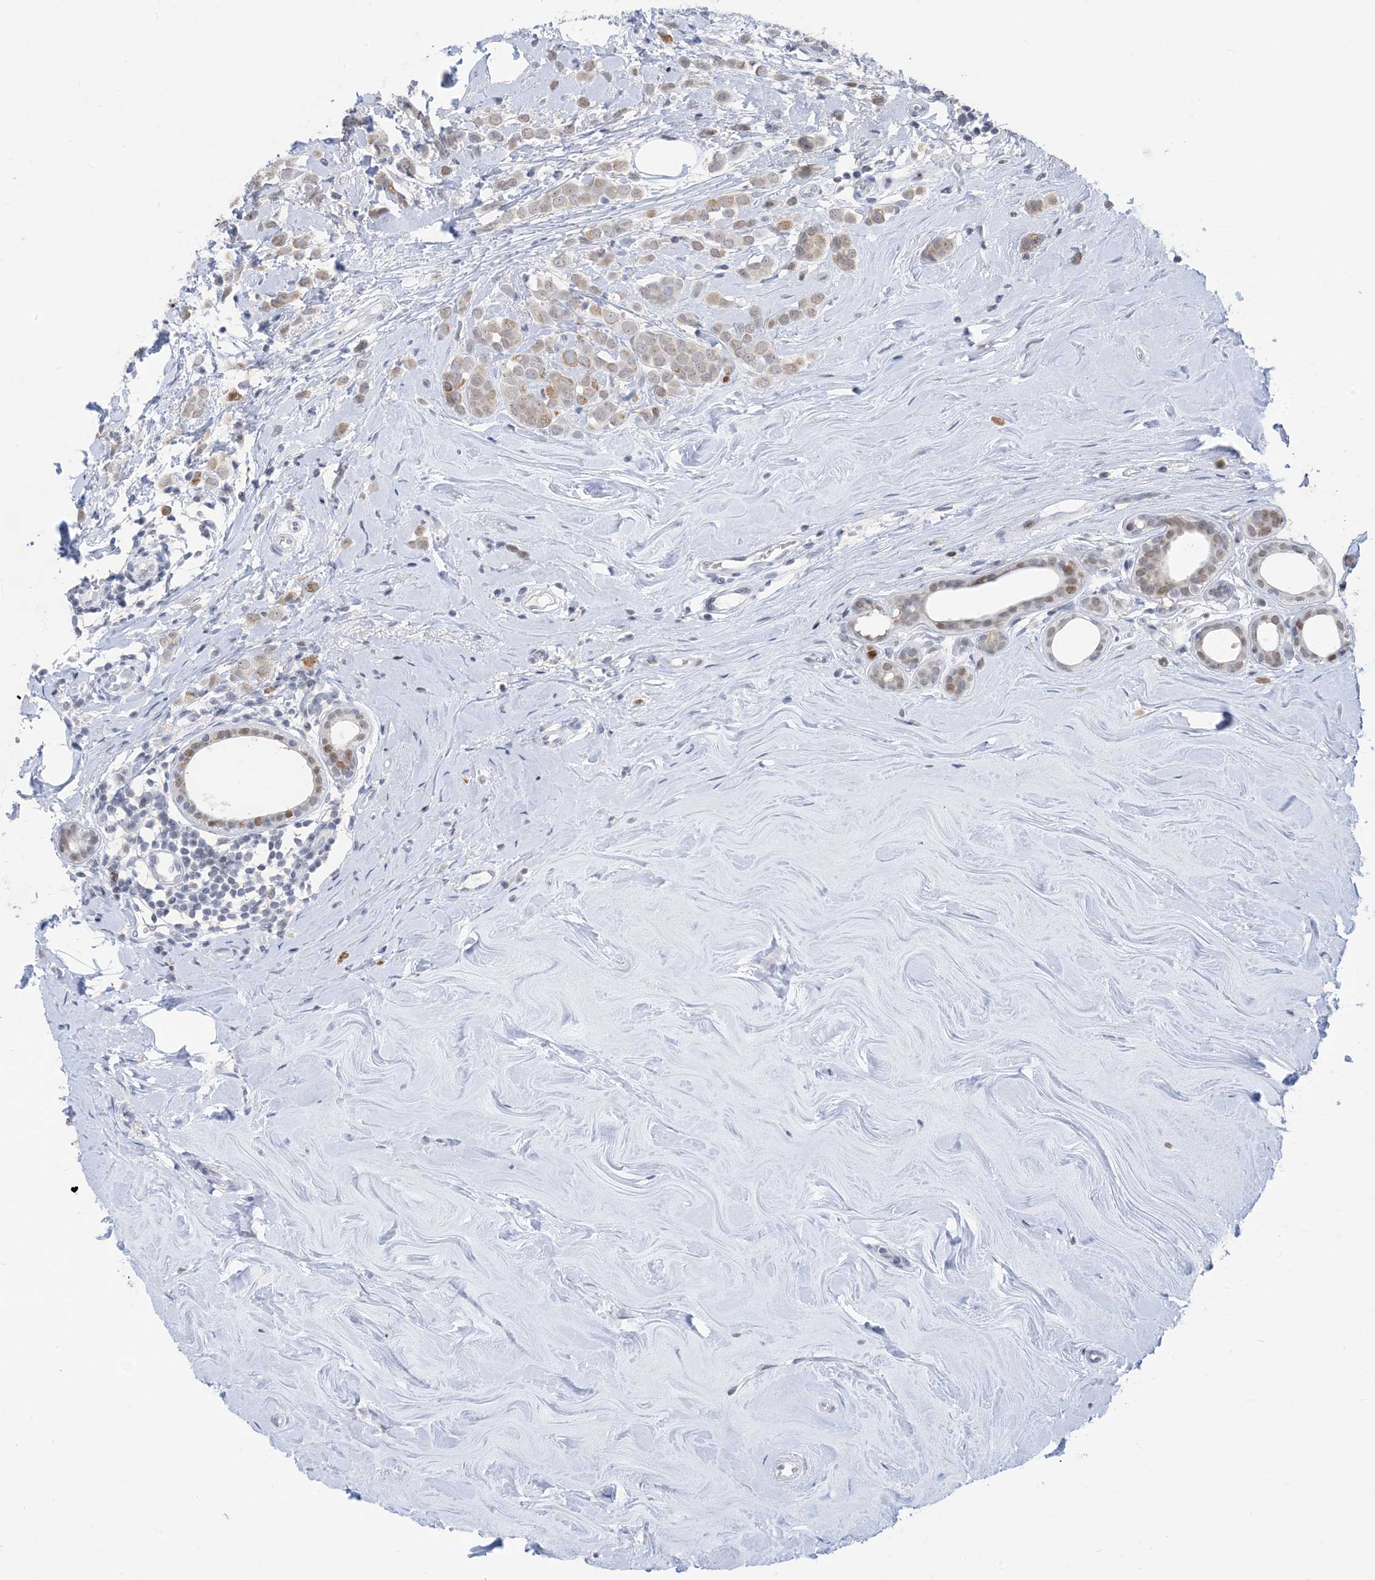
{"staining": {"intensity": "weak", "quantity": ">75%", "location": "cytoplasmic/membranous"}, "tissue": "breast cancer", "cell_type": "Tumor cells", "image_type": "cancer", "snomed": [{"axis": "morphology", "description": "Lobular carcinoma"}, {"axis": "topography", "description": "Breast"}], "caption": "Brown immunohistochemical staining in human breast cancer (lobular carcinoma) demonstrates weak cytoplasmic/membranous positivity in about >75% of tumor cells. (brown staining indicates protein expression, while blue staining denotes nuclei).", "gene": "SLC25A53", "patient": {"sex": "female", "age": 47}}